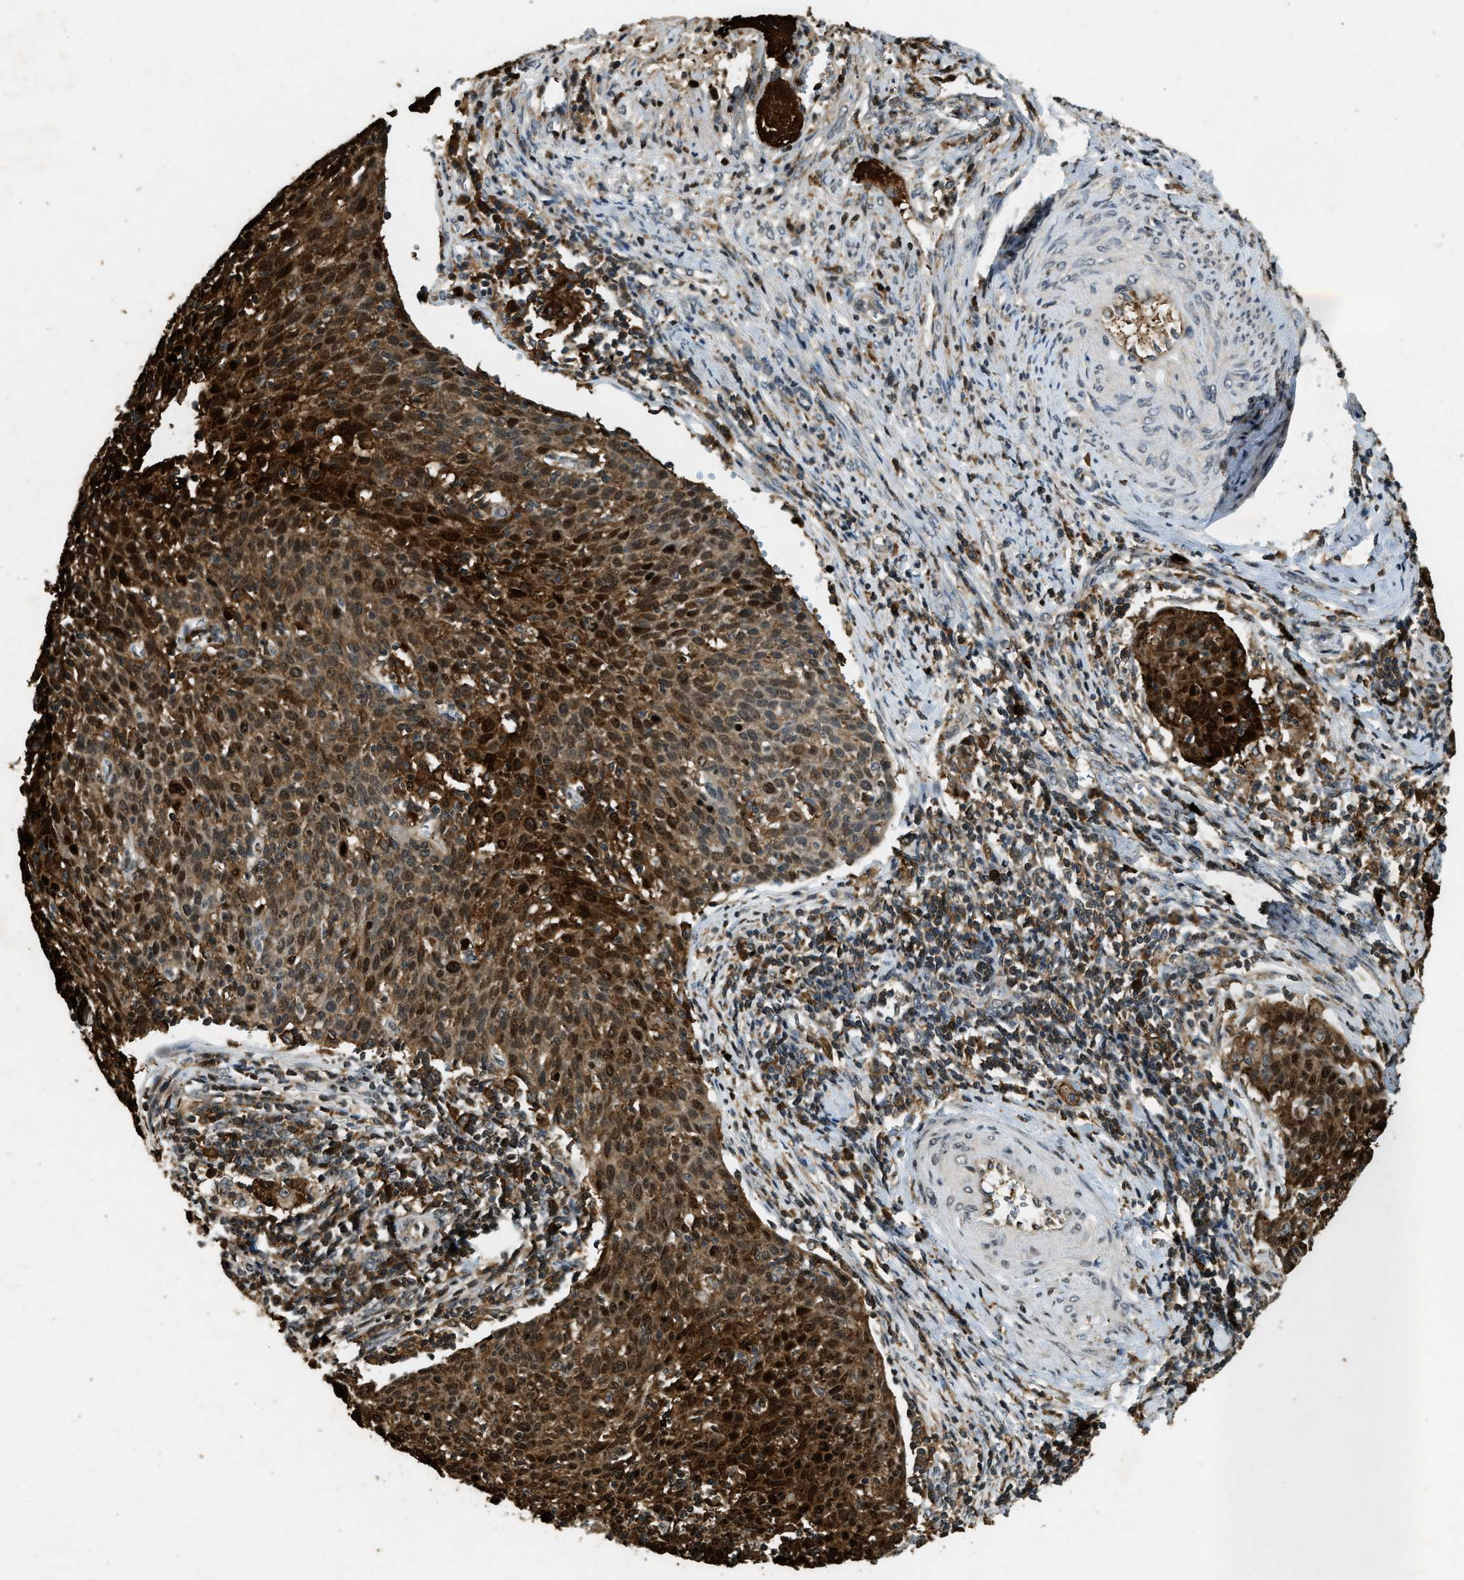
{"staining": {"intensity": "strong", "quantity": ">75%", "location": "cytoplasmic/membranous"}, "tissue": "cervical cancer", "cell_type": "Tumor cells", "image_type": "cancer", "snomed": [{"axis": "morphology", "description": "Squamous cell carcinoma, NOS"}, {"axis": "topography", "description": "Cervix"}], "caption": "Strong cytoplasmic/membranous protein staining is appreciated in about >75% of tumor cells in cervical cancer (squamous cell carcinoma). (Stains: DAB in brown, nuclei in blue, Microscopy: brightfield microscopy at high magnification).", "gene": "RNF141", "patient": {"sex": "female", "age": 38}}